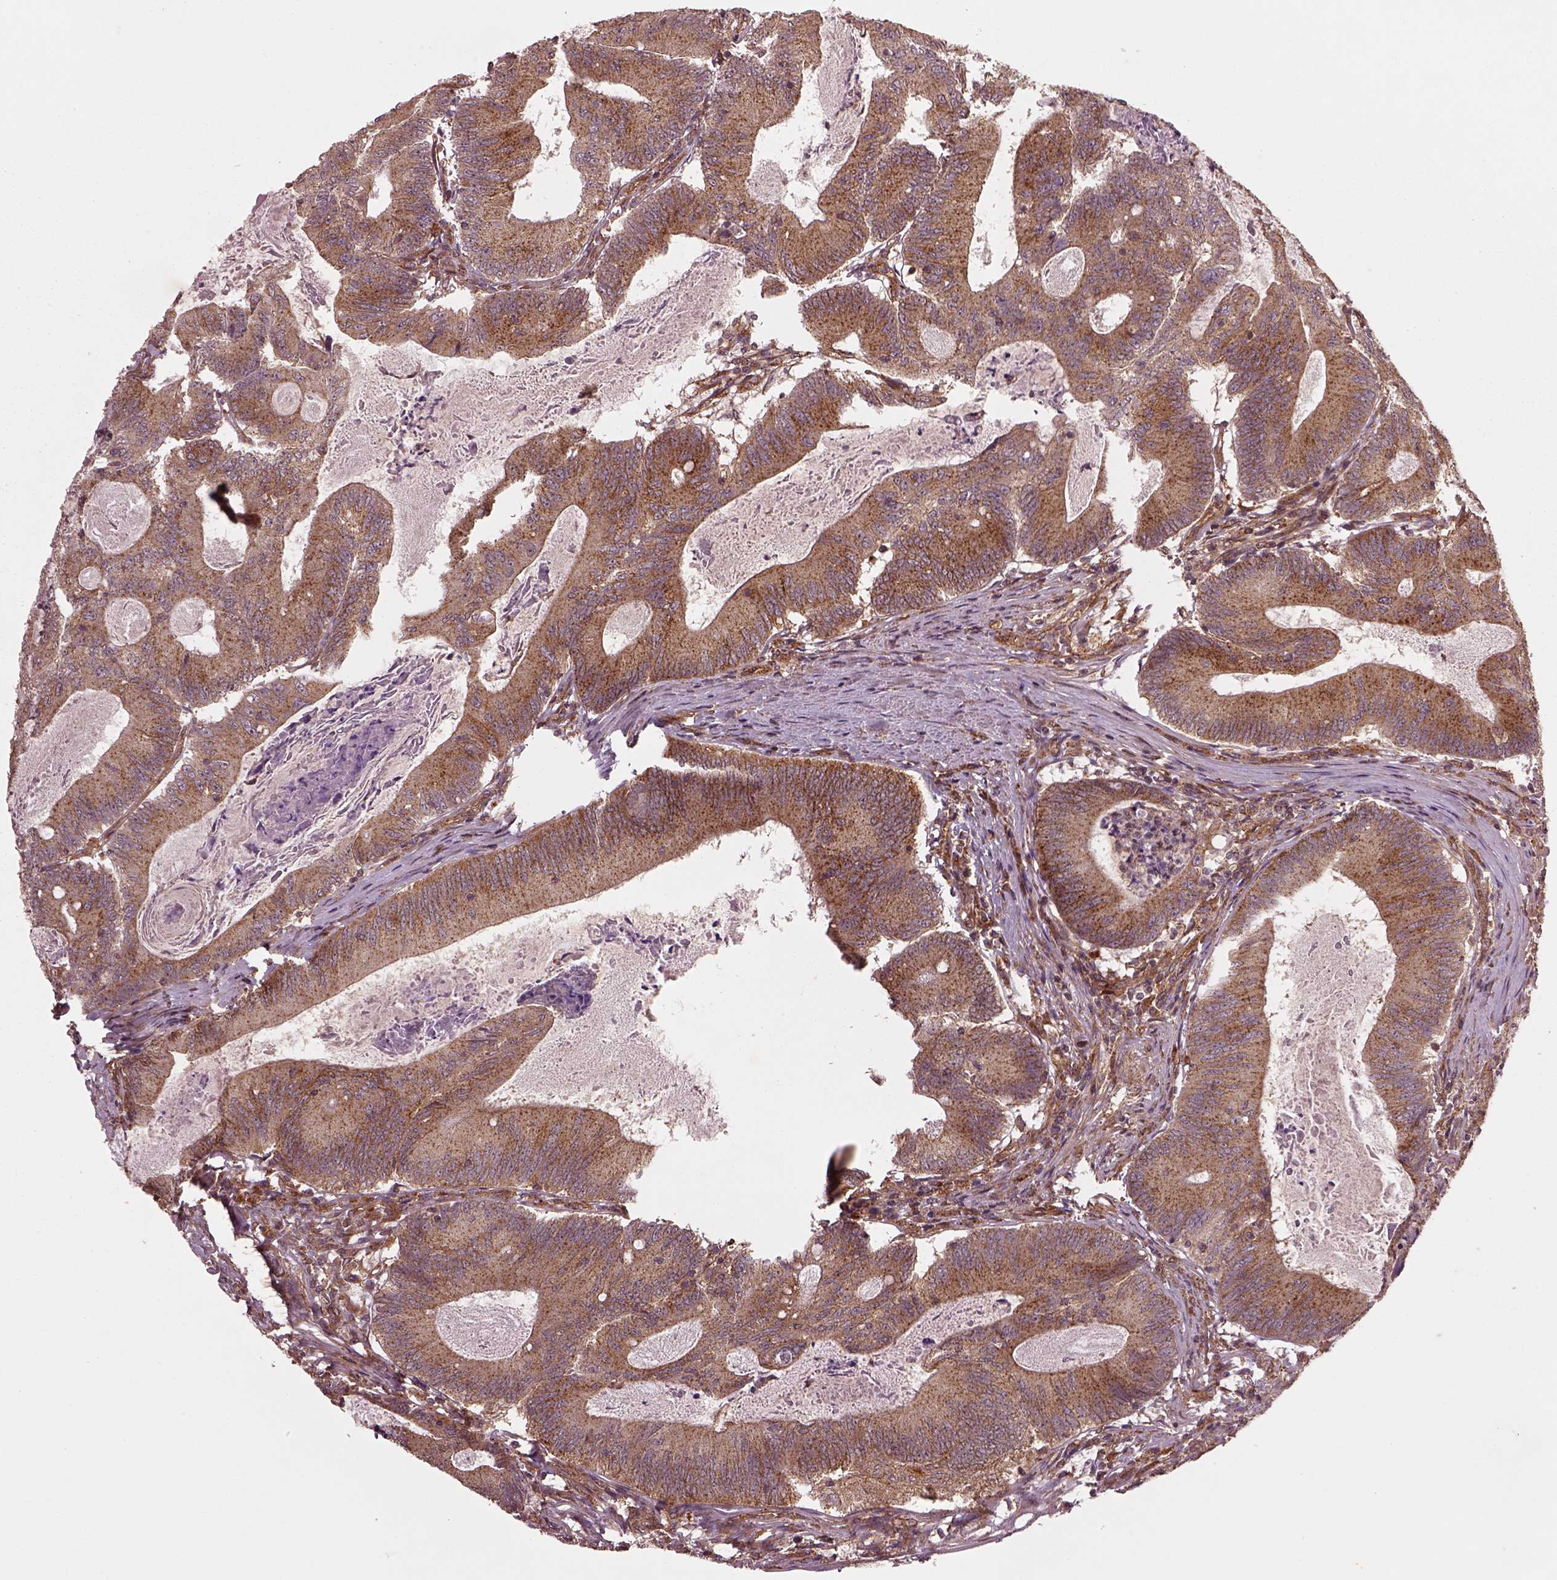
{"staining": {"intensity": "strong", "quantity": "25%-75%", "location": "cytoplasmic/membranous"}, "tissue": "colorectal cancer", "cell_type": "Tumor cells", "image_type": "cancer", "snomed": [{"axis": "morphology", "description": "Adenocarcinoma, NOS"}, {"axis": "topography", "description": "Colon"}], "caption": "A micrograph of human colorectal cancer (adenocarcinoma) stained for a protein displays strong cytoplasmic/membranous brown staining in tumor cells. Using DAB (3,3'-diaminobenzidine) (brown) and hematoxylin (blue) stains, captured at high magnification using brightfield microscopy.", "gene": "WASHC2A", "patient": {"sex": "female", "age": 70}}